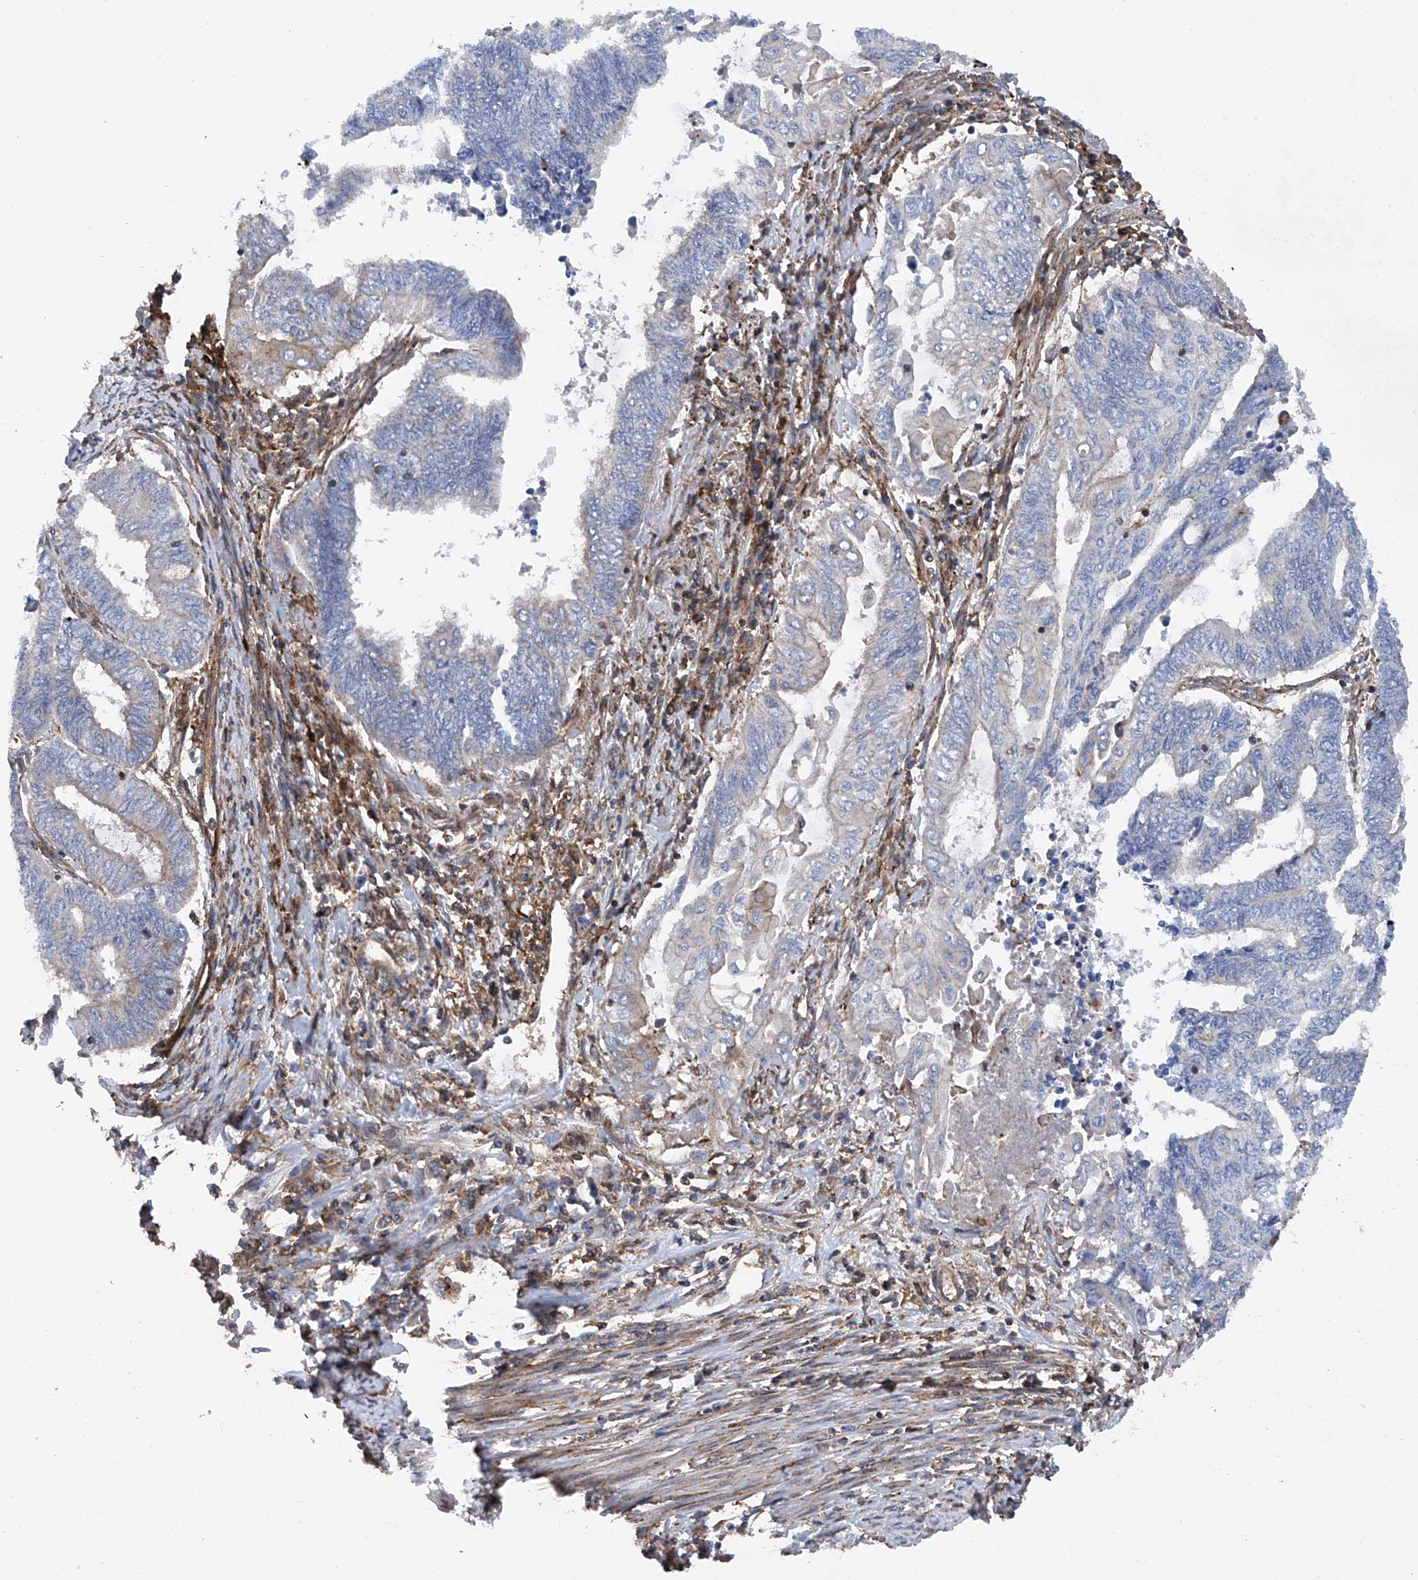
{"staining": {"intensity": "negative", "quantity": "none", "location": "none"}, "tissue": "endometrial cancer", "cell_type": "Tumor cells", "image_type": "cancer", "snomed": [{"axis": "morphology", "description": "Adenocarcinoma, NOS"}, {"axis": "topography", "description": "Uterus"}, {"axis": "topography", "description": "Endometrium"}], "caption": "Tumor cells are negative for brown protein staining in adenocarcinoma (endometrial). (Brightfield microscopy of DAB immunohistochemistry (IHC) at high magnification).", "gene": "SMAP1", "patient": {"sex": "female", "age": 70}}